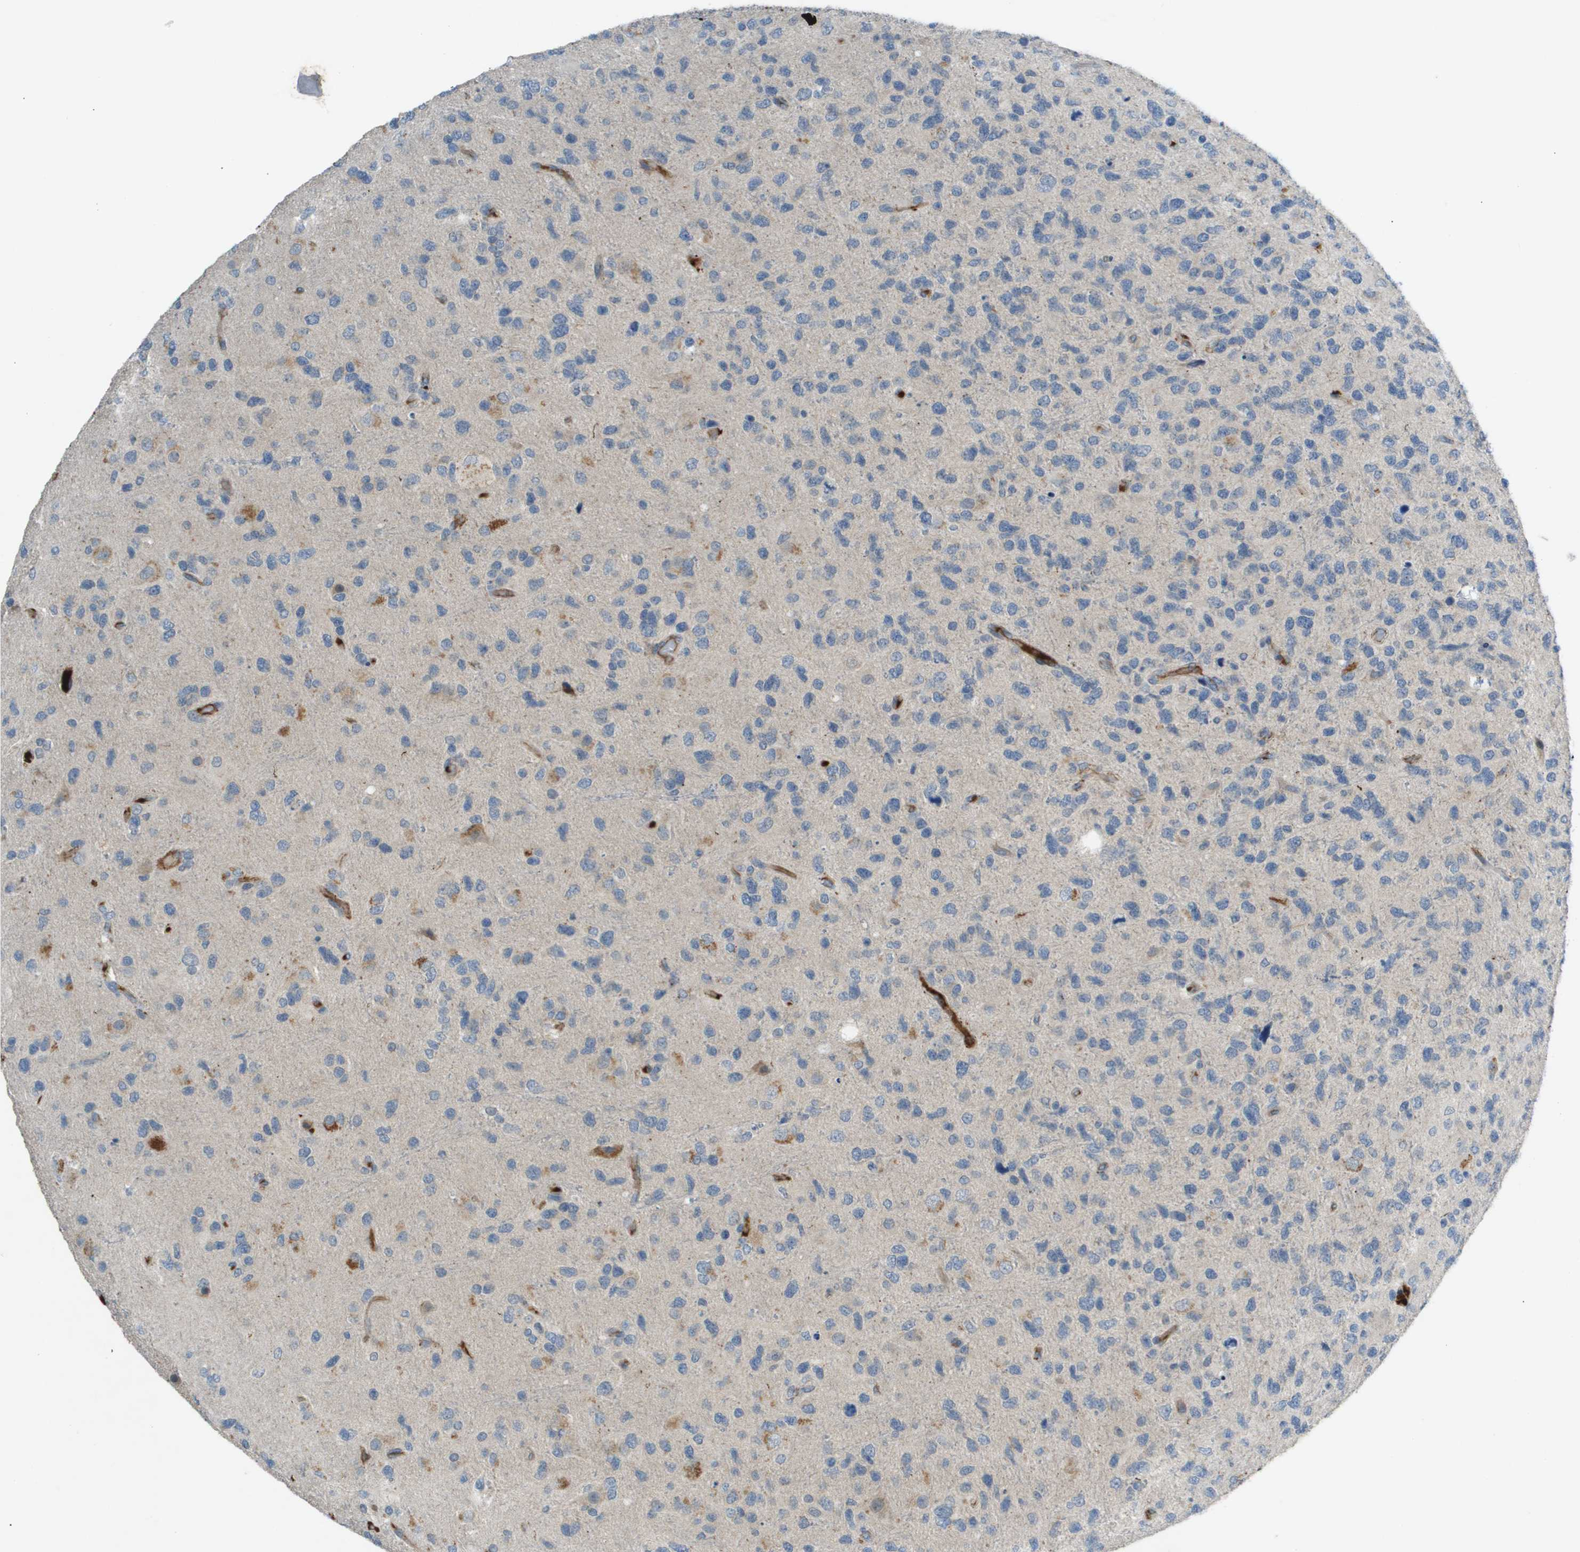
{"staining": {"intensity": "negative", "quantity": "none", "location": "none"}, "tissue": "glioma", "cell_type": "Tumor cells", "image_type": "cancer", "snomed": [{"axis": "morphology", "description": "Glioma, malignant, High grade"}, {"axis": "topography", "description": "Brain"}], "caption": "Immunohistochemistry of glioma exhibits no staining in tumor cells. The staining was performed using DAB (3,3'-diaminobenzidine) to visualize the protein expression in brown, while the nuclei were stained in blue with hematoxylin (Magnification: 20x).", "gene": "VTN", "patient": {"sex": "female", "age": 58}}